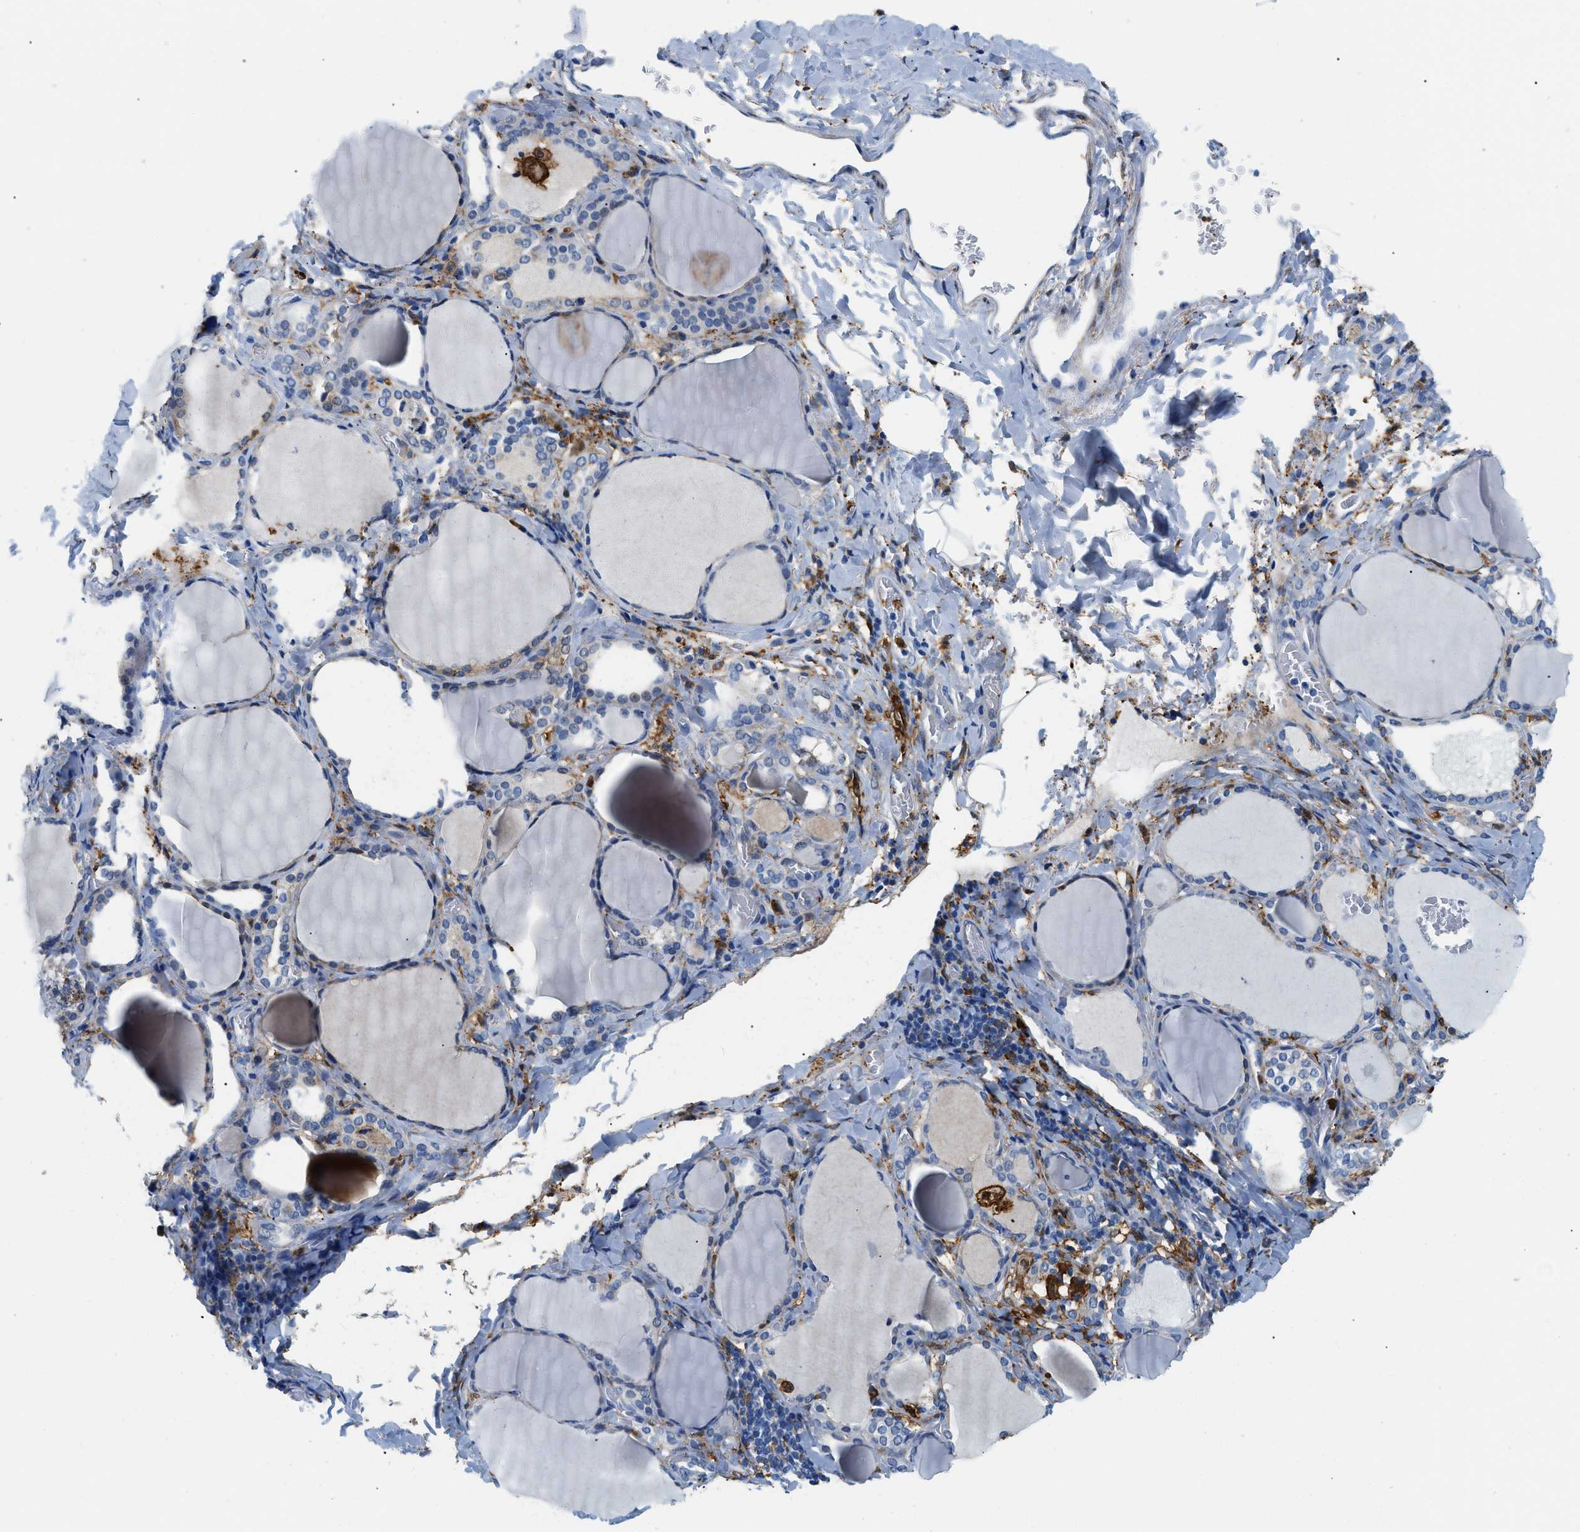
{"staining": {"intensity": "weak", "quantity": "25%-75%", "location": "cytoplasmic/membranous"}, "tissue": "thyroid gland", "cell_type": "Glandular cells", "image_type": "normal", "snomed": [{"axis": "morphology", "description": "Normal tissue, NOS"}, {"axis": "morphology", "description": "Papillary adenocarcinoma, NOS"}, {"axis": "topography", "description": "Thyroid gland"}], "caption": "Thyroid gland stained for a protein (brown) exhibits weak cytoplasmic/membranous positive staining in about 25%-75% of glandular cells.", "gene": "GSN", "patient": {"sex": "female", "age": 30}}